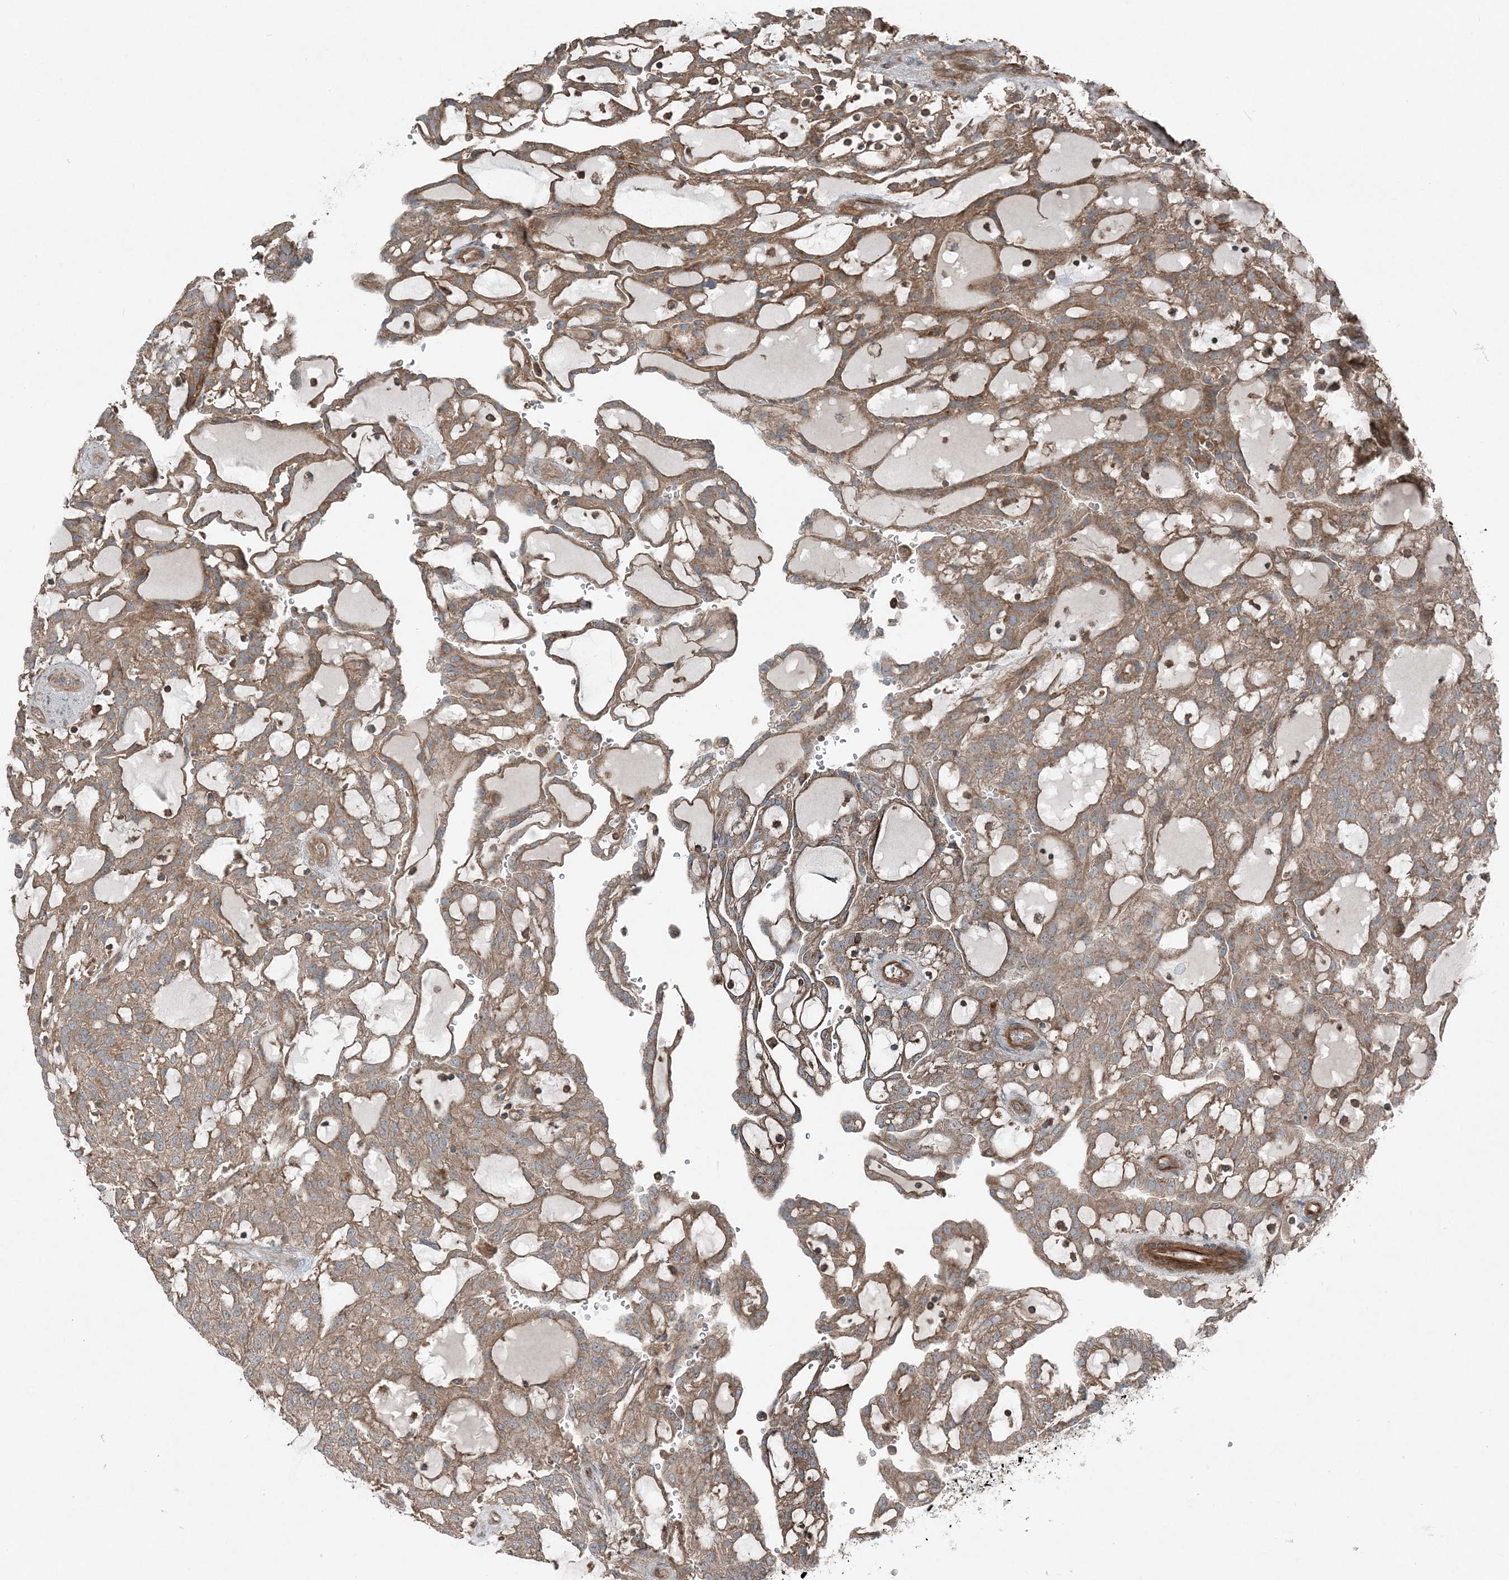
{"staining": {"intensity": "moderate", "quantity": ">75%", "location": "cytoplasmic/membranous"}, "tissue": "renal cancer", "cell_type": "Tumor cells", "image_type": "cancer", "snomed": [{"axis": "morphology", "description": "Adenocarcinoma, NOS"}, {"axis": "topography", "description": "Kidney"}], "caption": "Approximately >75% of tumor cells in renal cancer exhibit moderate cytoplasmic/membranous protein staining as visualized by brown immunohistochemical staining.", "gene": "KY", "patient": {"sex": "male", "age": 63}}